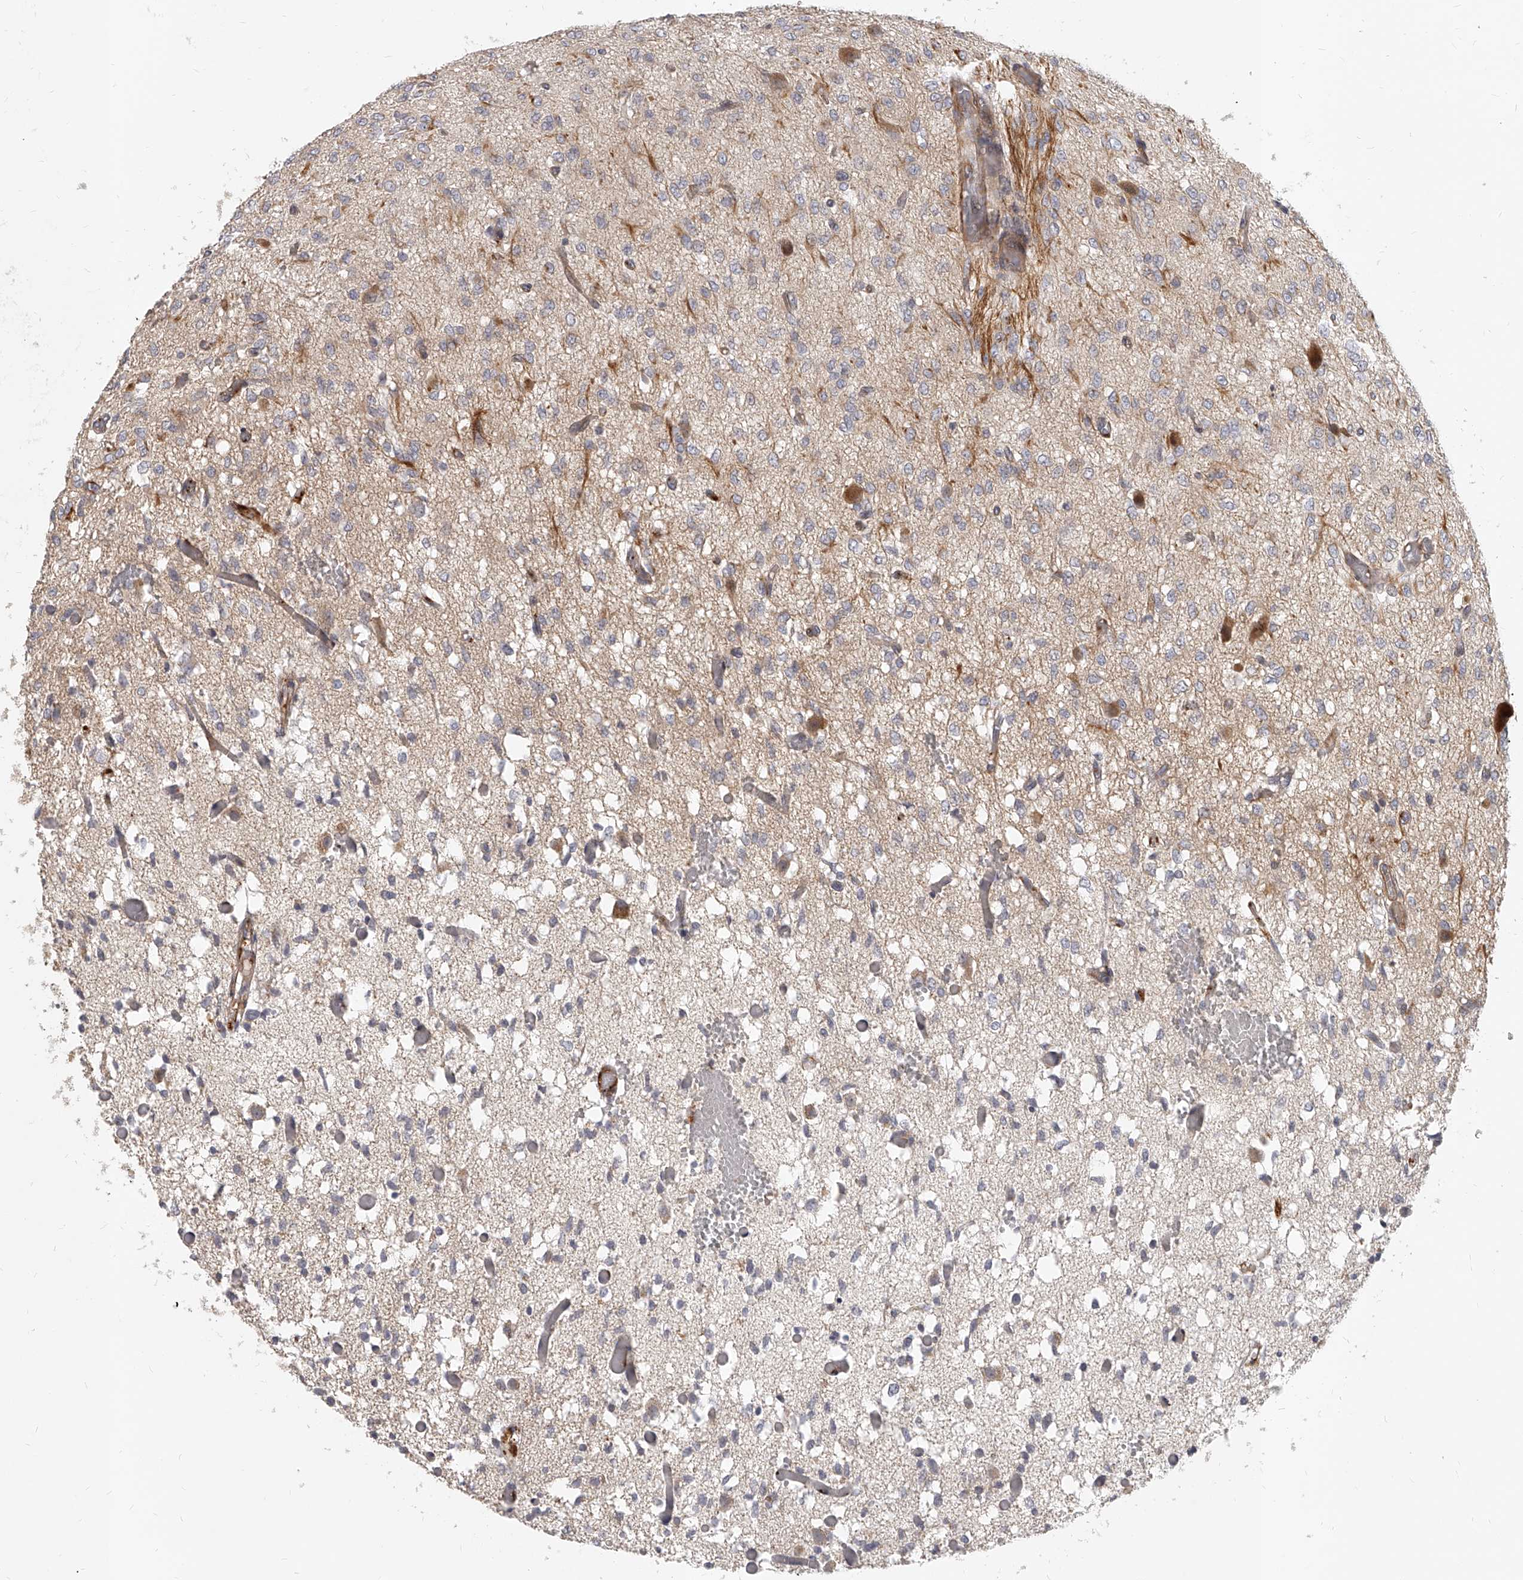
{"staining": {"intensity": "weak", "quantity": "<25%", "location": "cytoplasmic/membranous"}, "tissue": "glioma", "cell_type": "Tumor cells", "image_type": "cancer", "snomed": [{"axis": "morphology", "description": "Glioma, malignant, High grade"}, {"axis": "topography", "description": "Brain"}], "caption": "There is no significant positivity in tumor cells of malignant high-grade glioma.", "gene": "SLC37A1", "patient": {"sex": "female", "age": 59}}